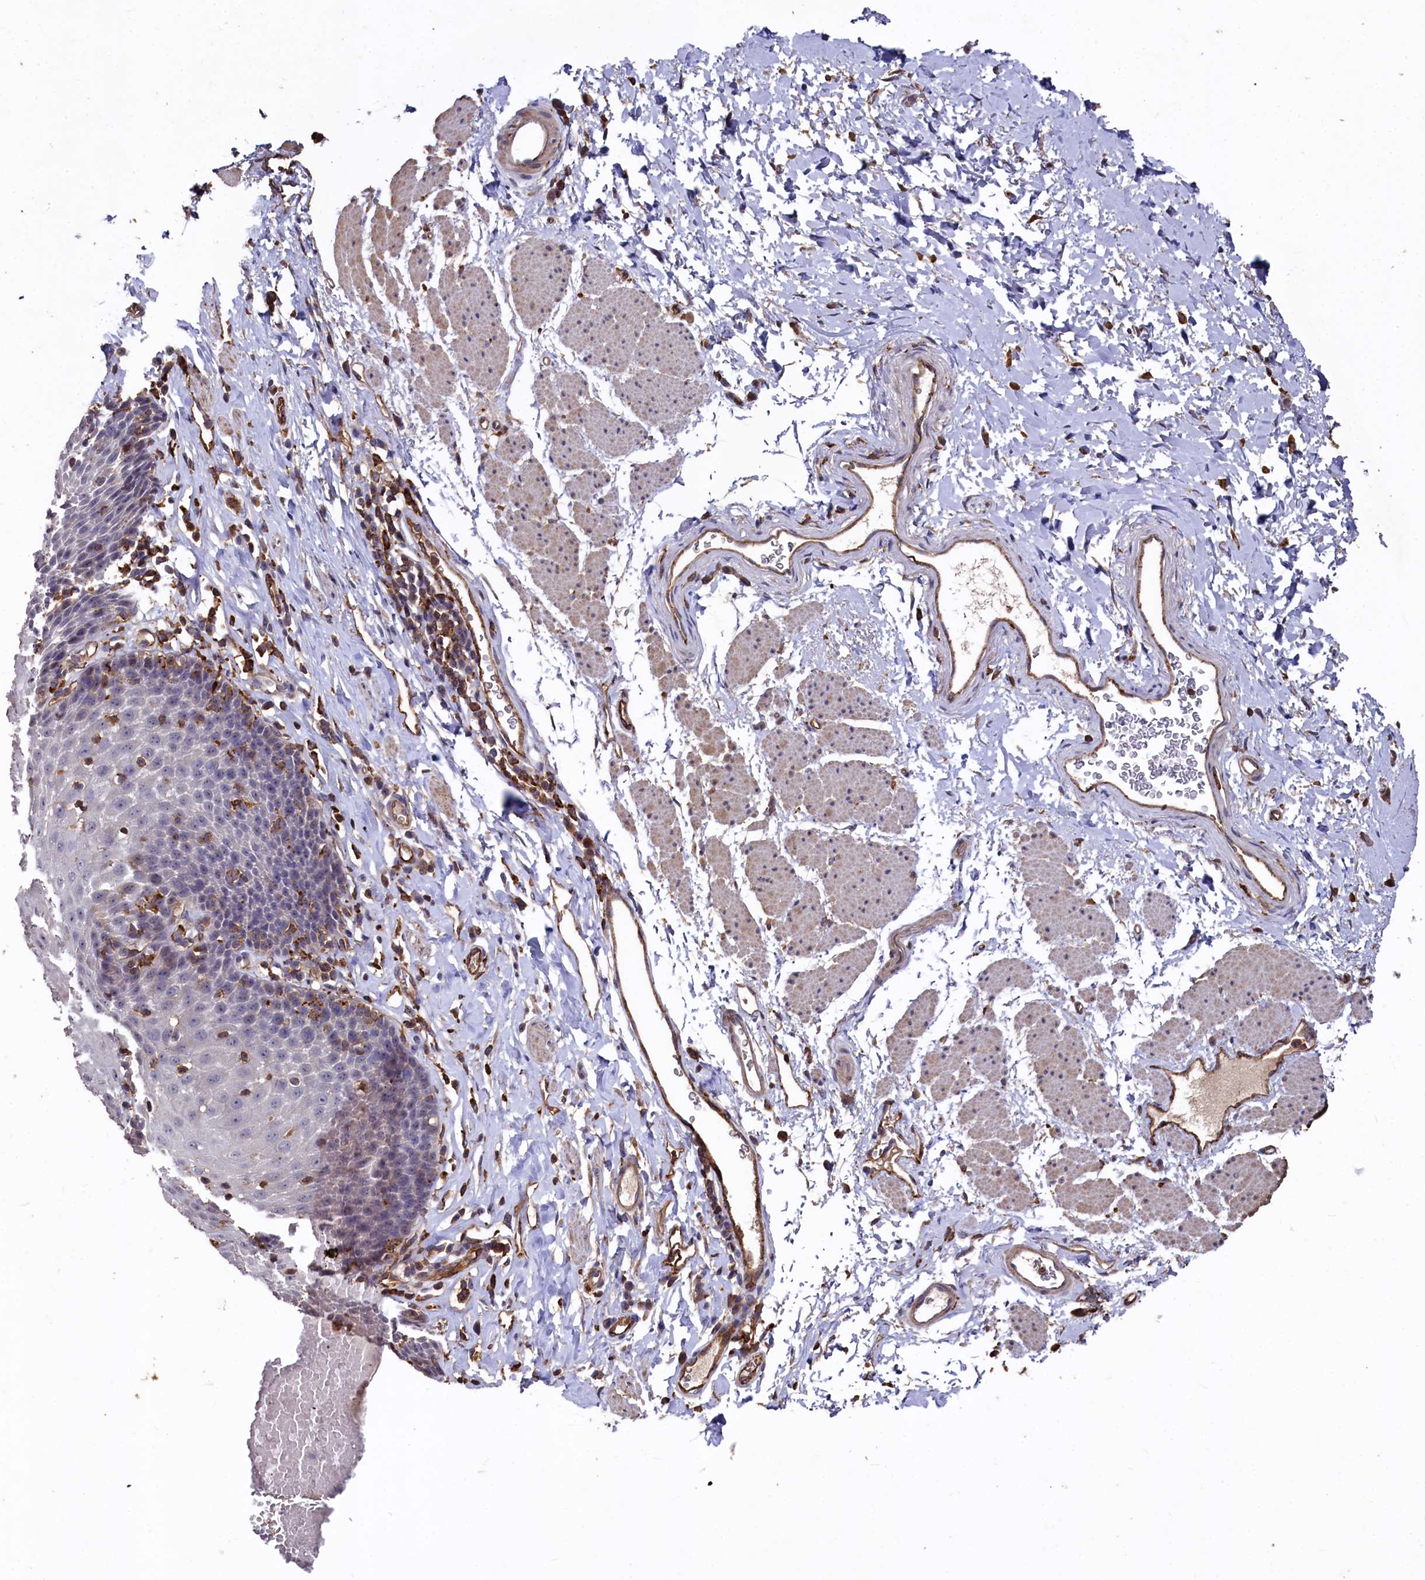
{"staining": {"intensity": "negative", "quantity": "none", "location": "none"}, "tissue": "esophagus", "cell_type": "Squamous epithelial cells", "image_type": "normal", "snomed": [{"axis": "morphology", "description": "Normal tissue, NOS"}, {"axis": "topography", "description": "Esophagus"}], "caption": "Squamous epithelial cells are negative for brown protein staining in benign esophagus. (Brightfield microscopy of DAB immunohistochemistry at high magnification).", "gene": "PLEKHO2", "patient": {"sex": "female", "age": 61}}